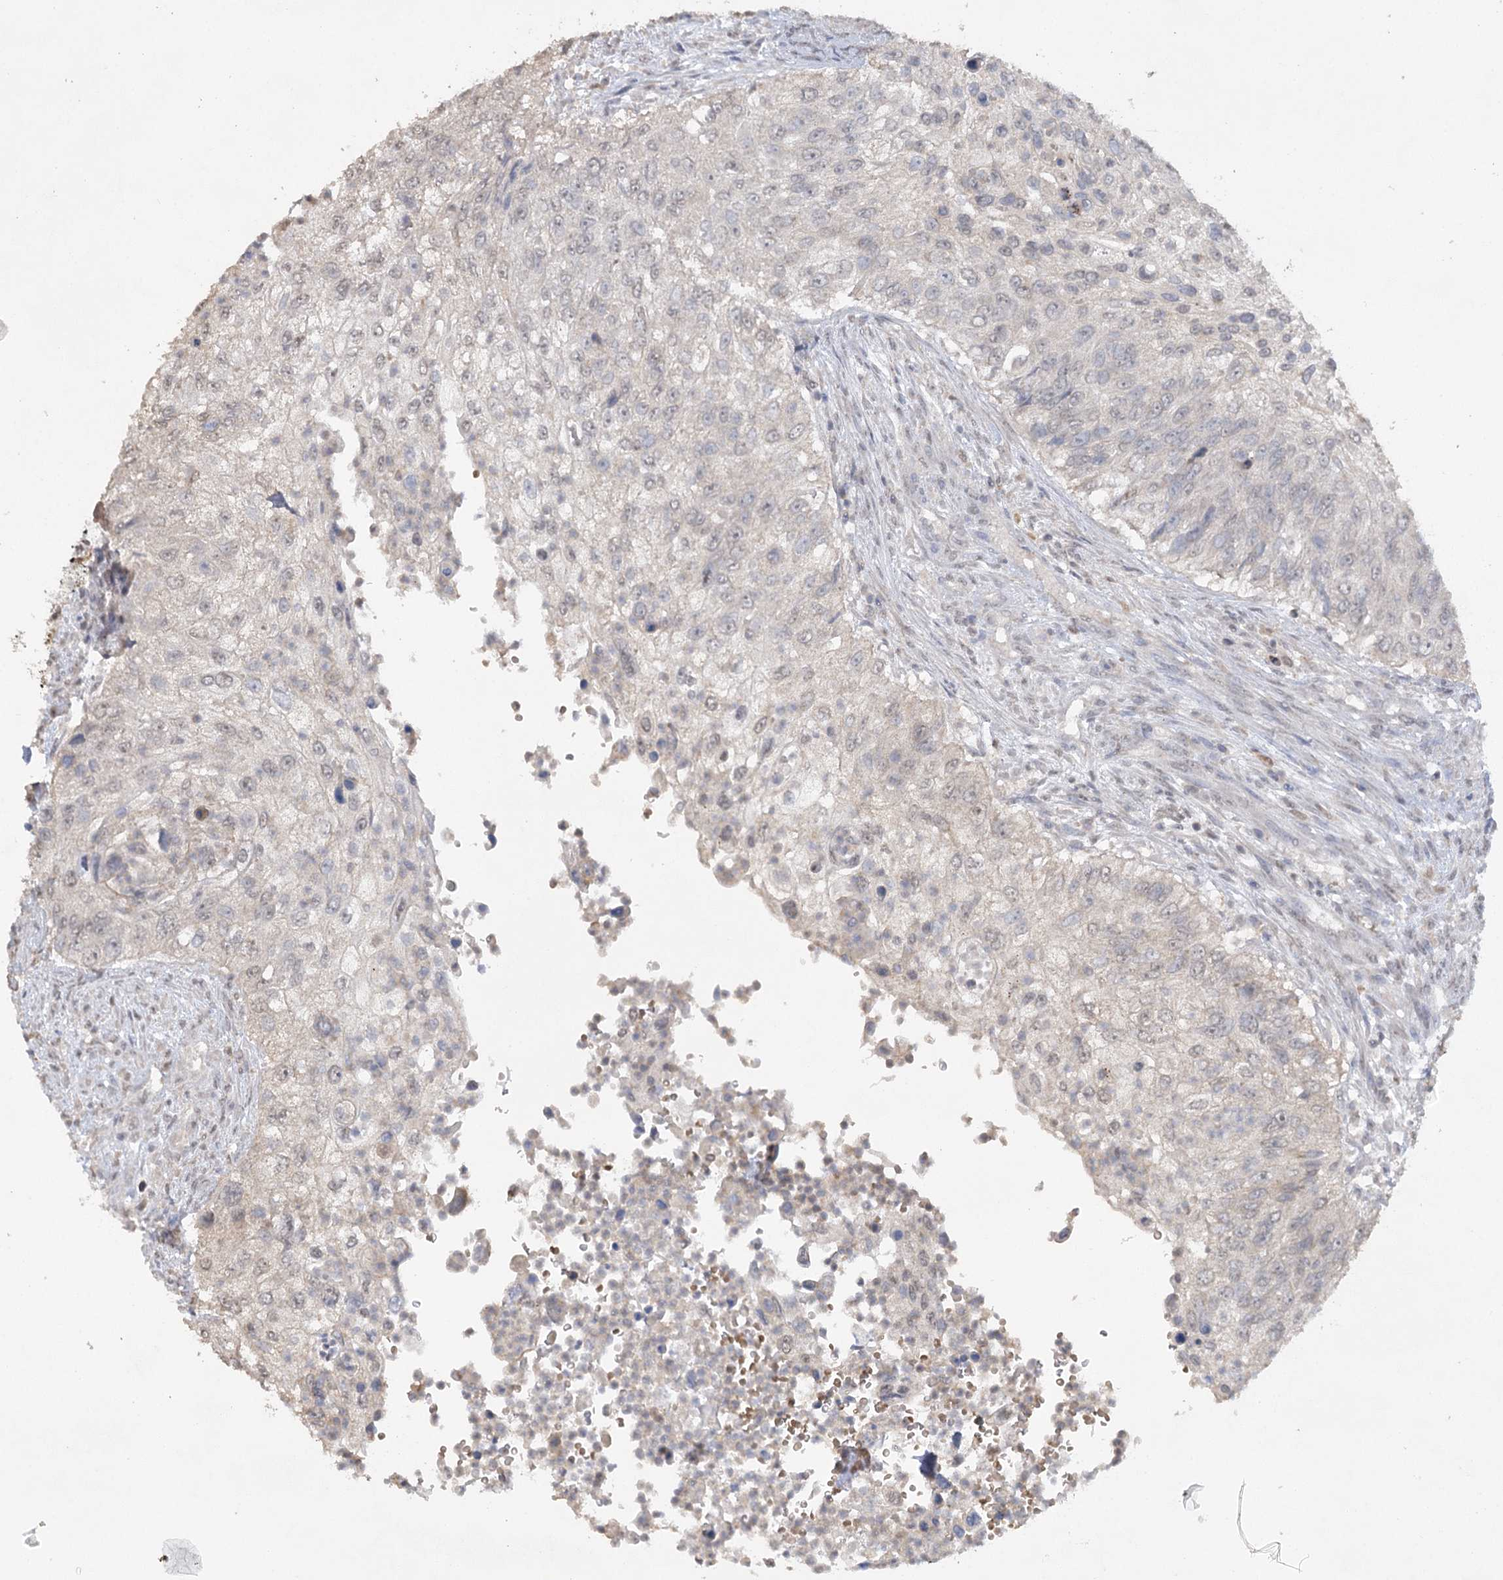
{"staining": {"intensity": "negative", "quantity": "none", "location": "none"}, "tissue": "urothelial cancer", "cell_type": "Tumor cells", "image_type": "cancer", "snomed": [{"axis": "morphology", "description": "Urothelial carcinoma, High grade"}, {"axis": "topography", "description": "Urinary bladder"}], "caption": "IHC of urothelial carcinoma (high-grade) exhibits no staining in tumor cells.", "gene": "TRAF3IP1", "patient": {"sex": "female", "age": 60}}